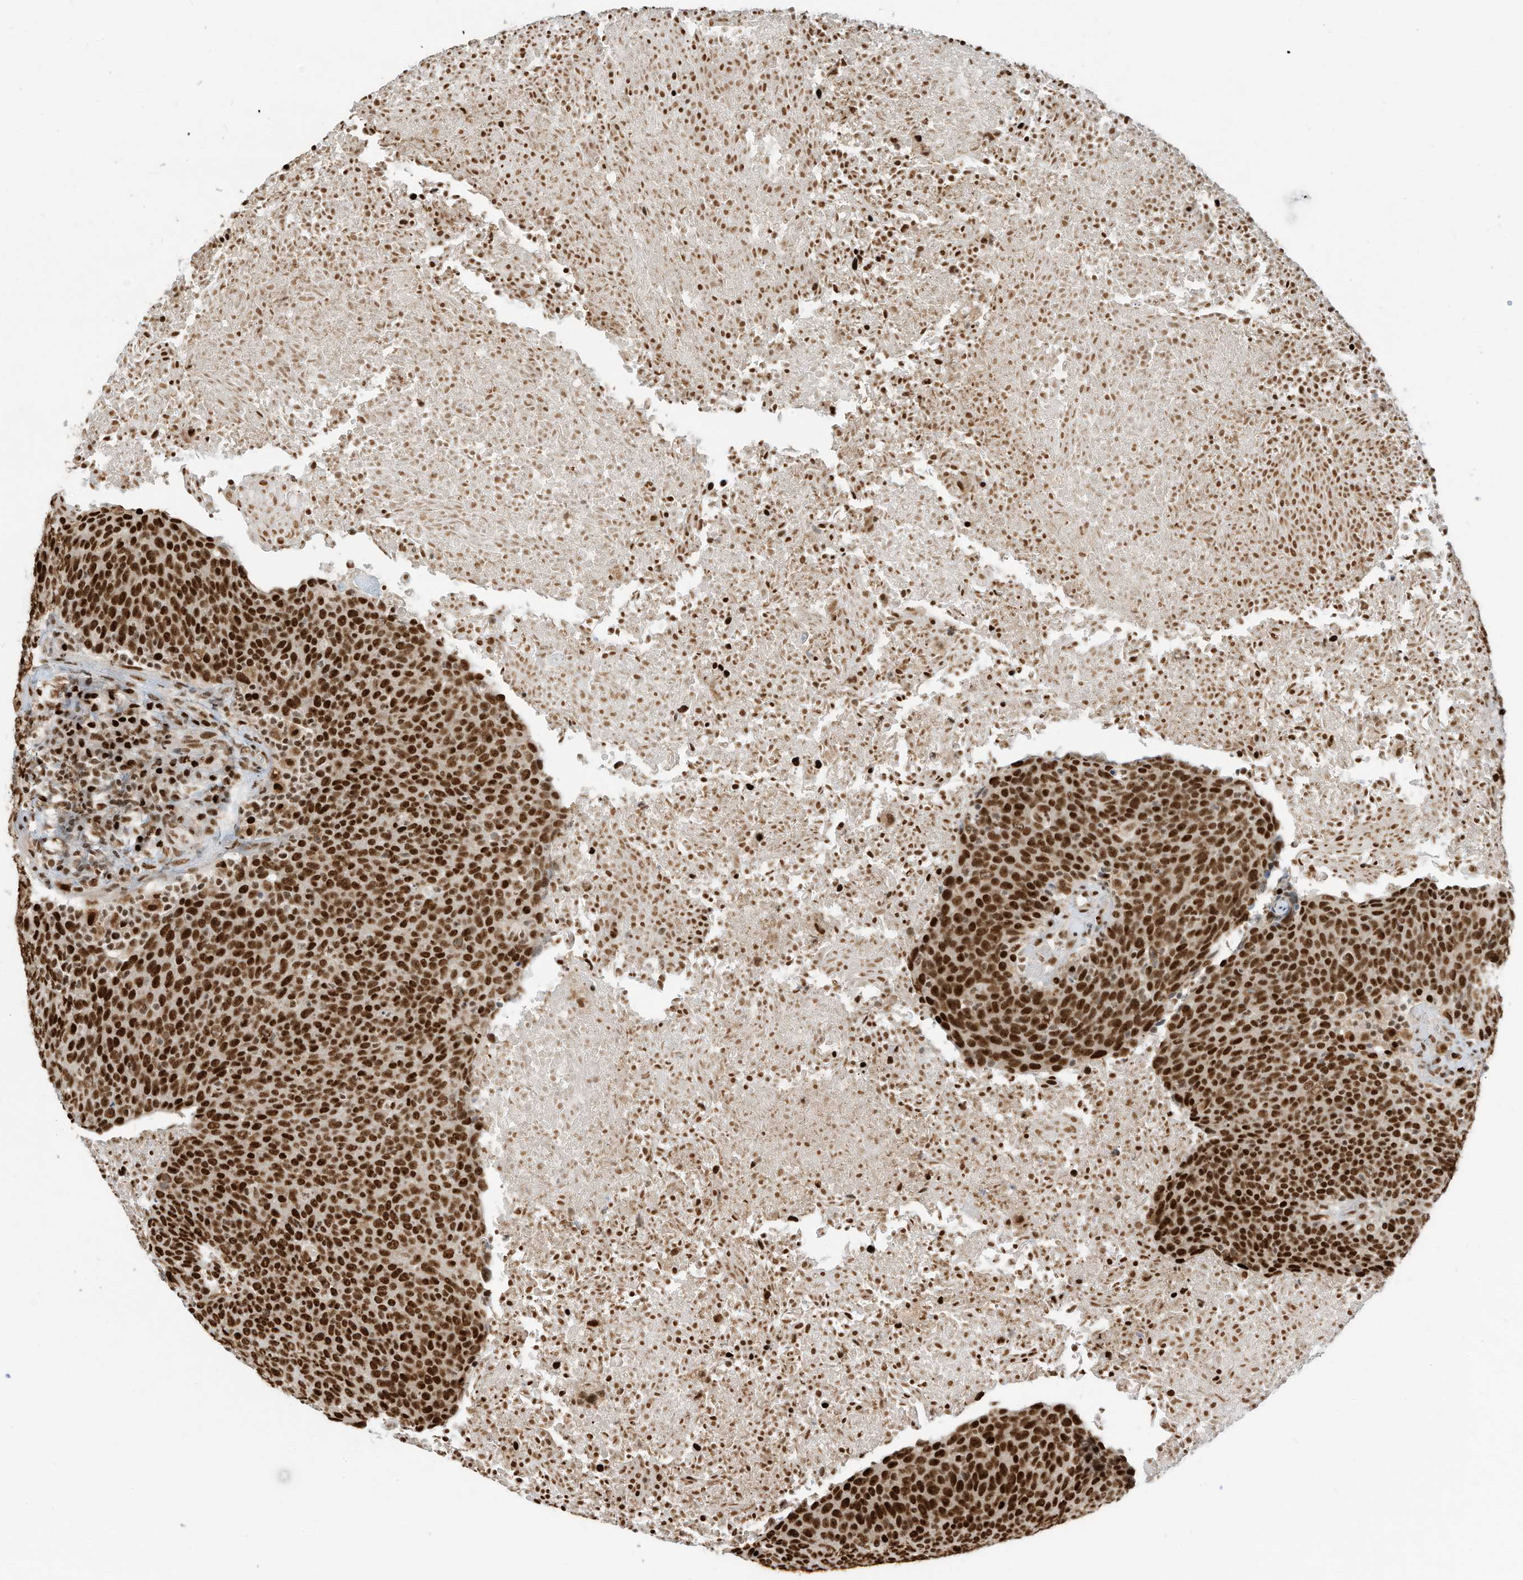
{"staining": {"intensity": "strong", "quantity": ">75%", "location": "nuclear"}, "tissue": "head and neck cancer", "cell_type": "Tumor cells", "image_type": "cancer", "snomed": [{"axis": "morphology", "description": "Squamous cell carcinoma, NOS"}, {"axis": "morphology", "description": "Squamous cell carcinoma, metastatic, NOS"}, {"axis": "topography", "description": "Lymph node"}, {"axis": "topography", "description": "Head-Neck"}], "caption": "Brown immunohistochemical staining in metastatic squamous cell carcinoma (head and neck) shows strong nuclear expression in approximately >75% of tumor cells.", "gene": "SAMD15", "patient": {"sex": "male", "age": 62}}